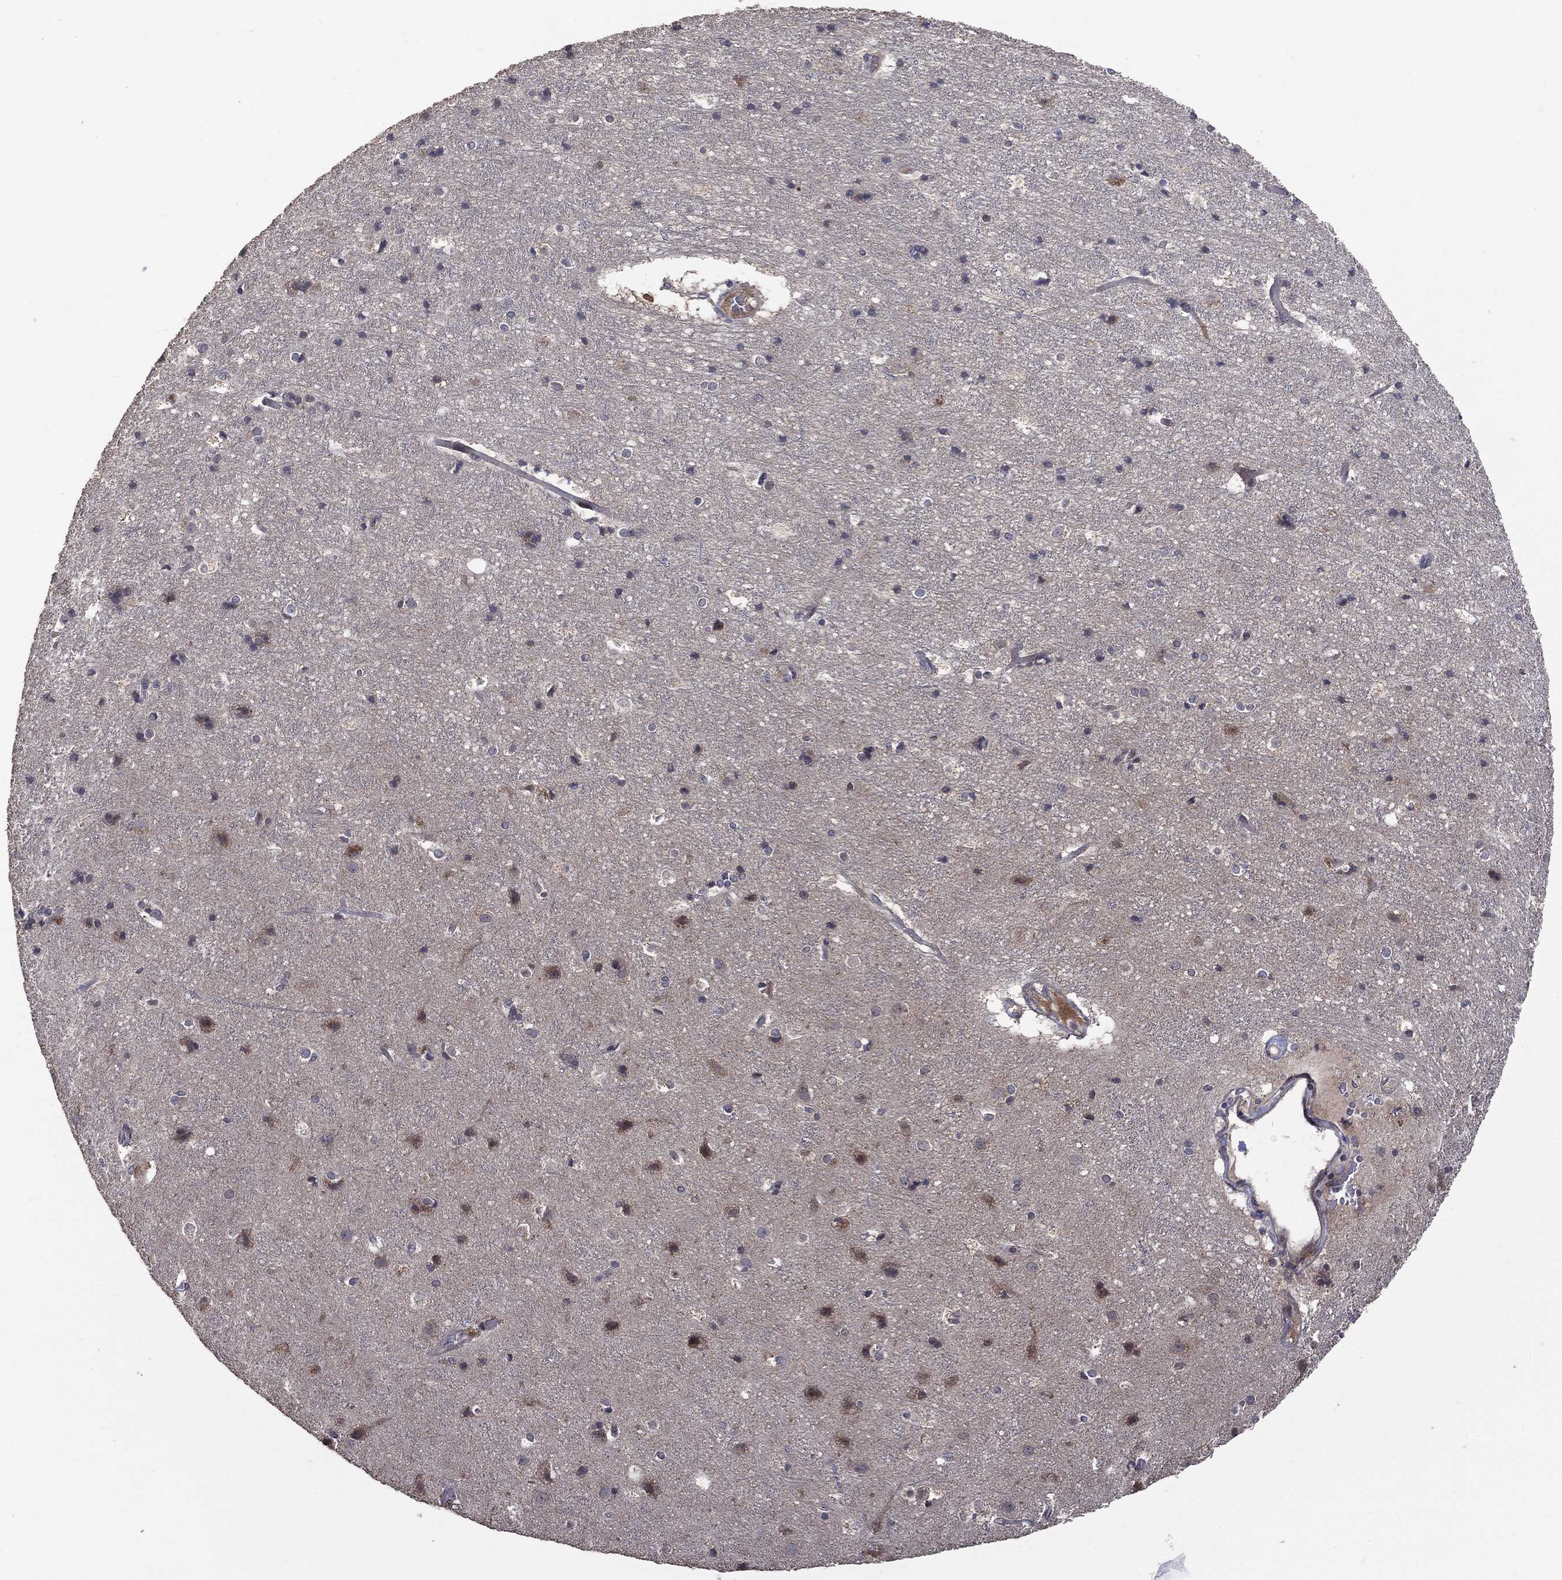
{"staining": {"intensity": "negative", "quantity": "none", "location": "none"}, "tissue": "cerebral cortex", "cell_type": "Endothelial cells", "image_type": "normal", "snomed": [{"axis": "morphology", "description": "Normal tissue, NOS"}, {"axis": "topography", "description": "Cerebral cortex"}], "caption": "Endothelial cells show no significant positivity in benign cerebral cortex. (DAB (3,3'-diaminobenzidine) immunohistochemistry (IHC) with hematoxylin counter stain).", "gene": "MTOR", "patient": {"sex": "female", "age": 52}}